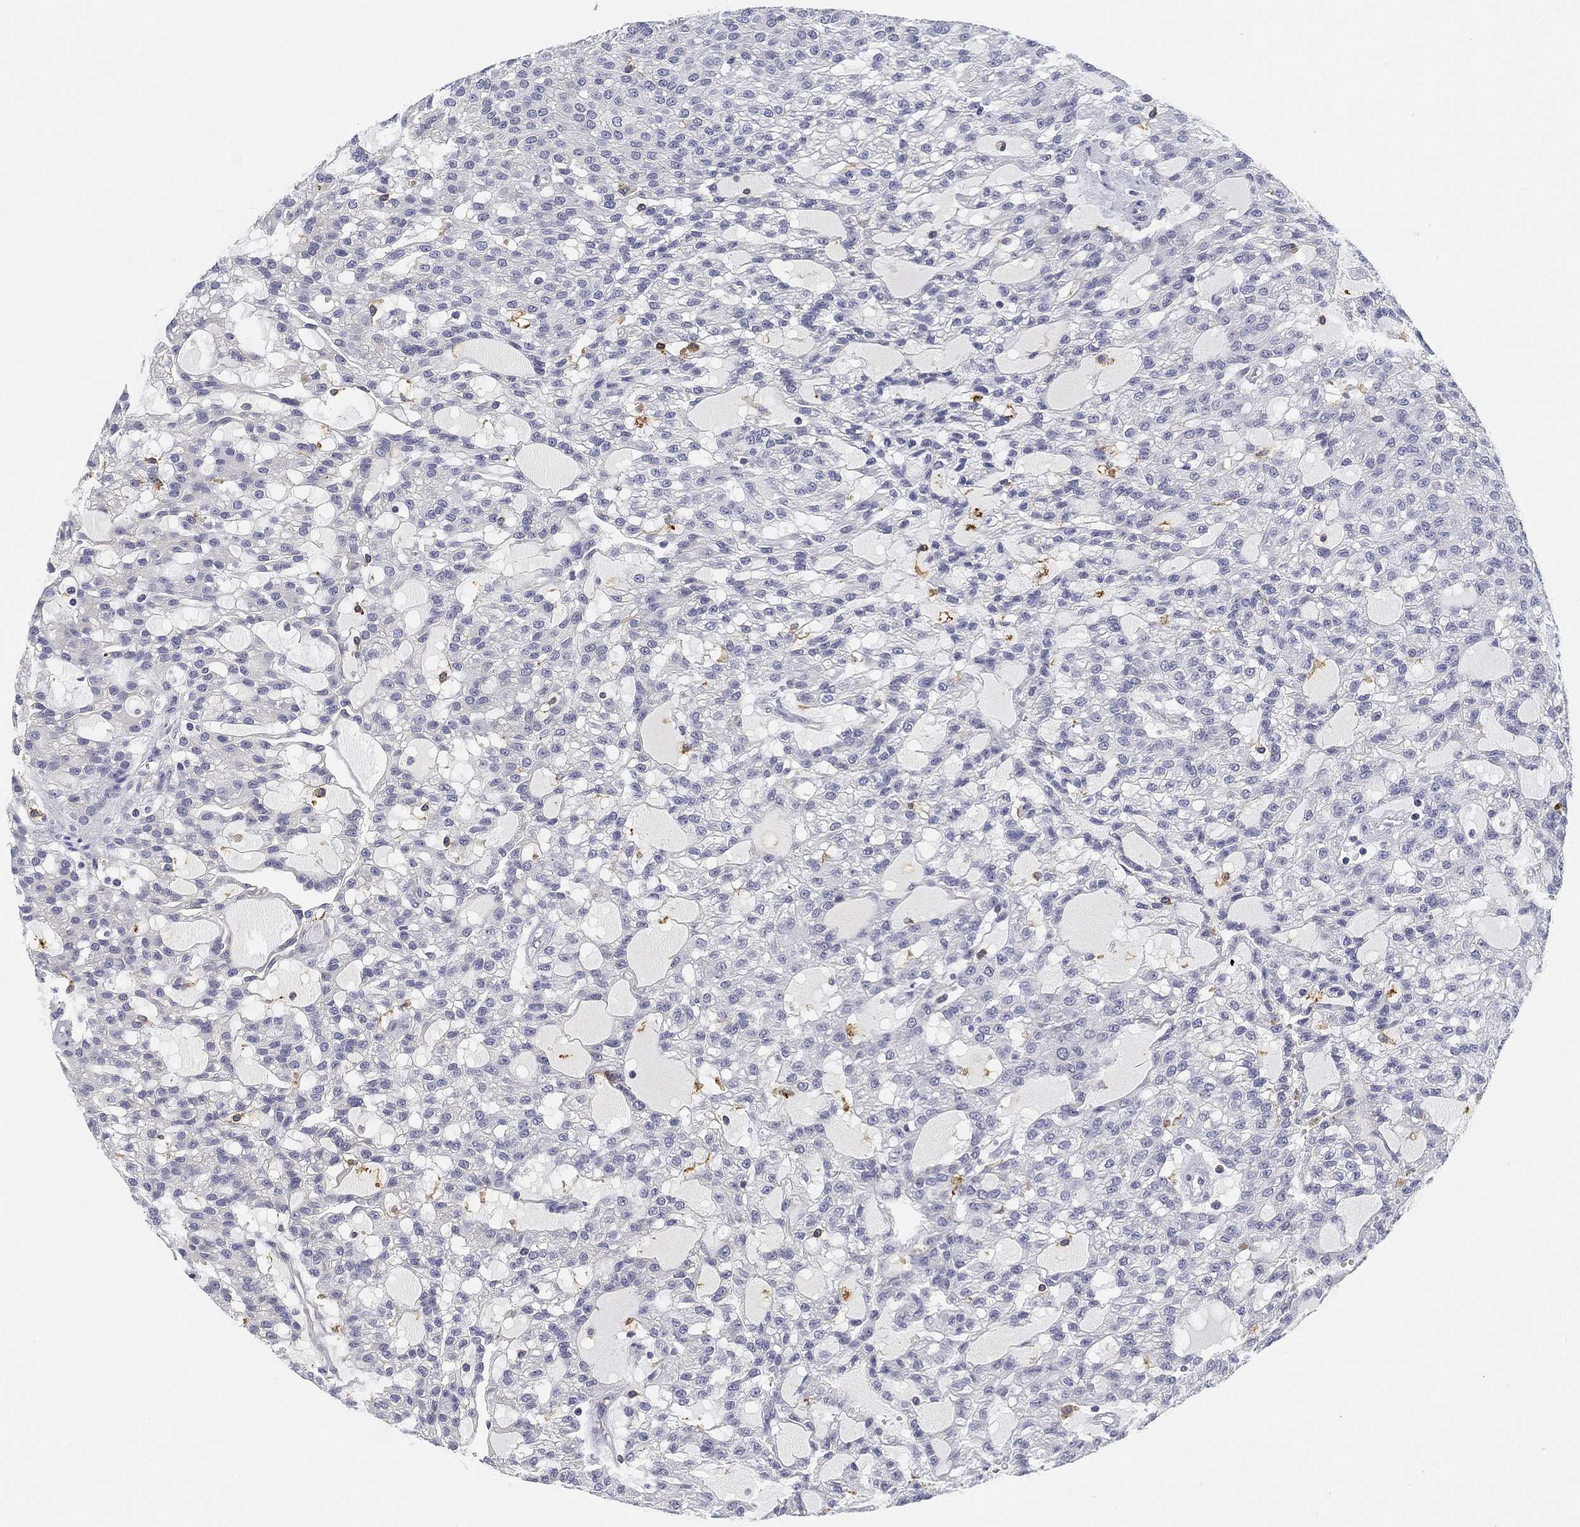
{"staining": {"intensity": "negative", "quantity": "none", "location": "none"}, "tissue": "renal cancer", "cell_type": "Tumor cells", "image_type": "cancer", "snomed": [{"axis": "morphology", "description": "Adenocarcinoma, NOS"}, {"axis": "topography", "description": "Kidney"}], "caption": "DAB (3,3'-diaminobenzidine) immunohistochemical staining of human renal cancer (adenocarcinoma) exhibits no significant expression in tumor cells.", "gene": "SLC2A5", "patient": {"sex": "male", "age": 63}}